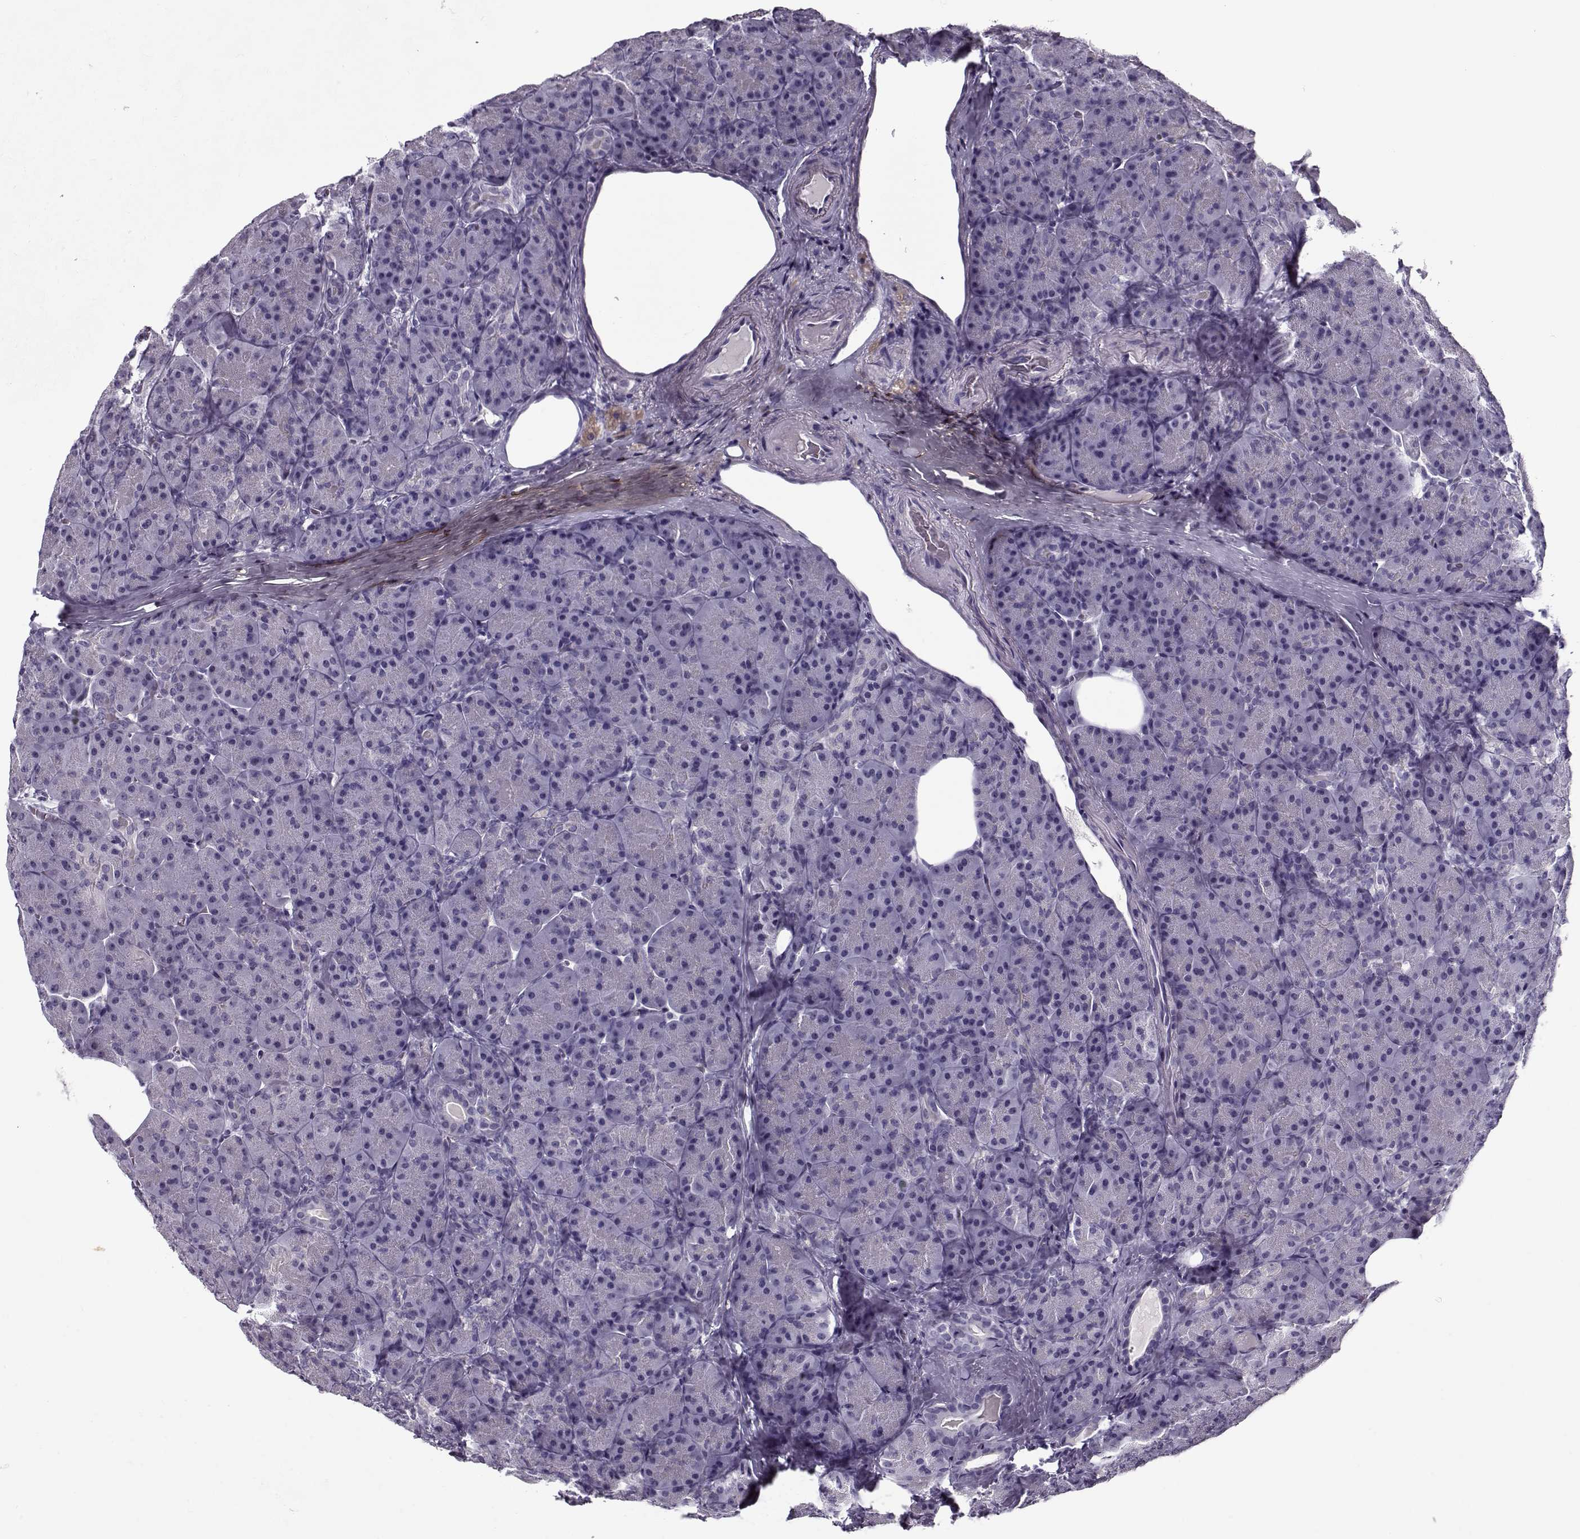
{"staining": {"intensity": "negative", "quantity": "none", "location": "none"}, "tissue": "pancreas", "cell_type": "Exocrine glandular cells", "image_type": "normal", "snomed": [{"axis": "morphology", "description": "Normal tissue, NOS"}, {"axis": "topography", "description": "Pancreas"}], "caption": "Immunohistochemistry histopathology image of unremarkable pancreas: pancreas stained with DAB reveals no significant protein staining in exocrine glandular cells.", "gene": "CCDC136", "patient": {"sex": "male", "age": 57}}